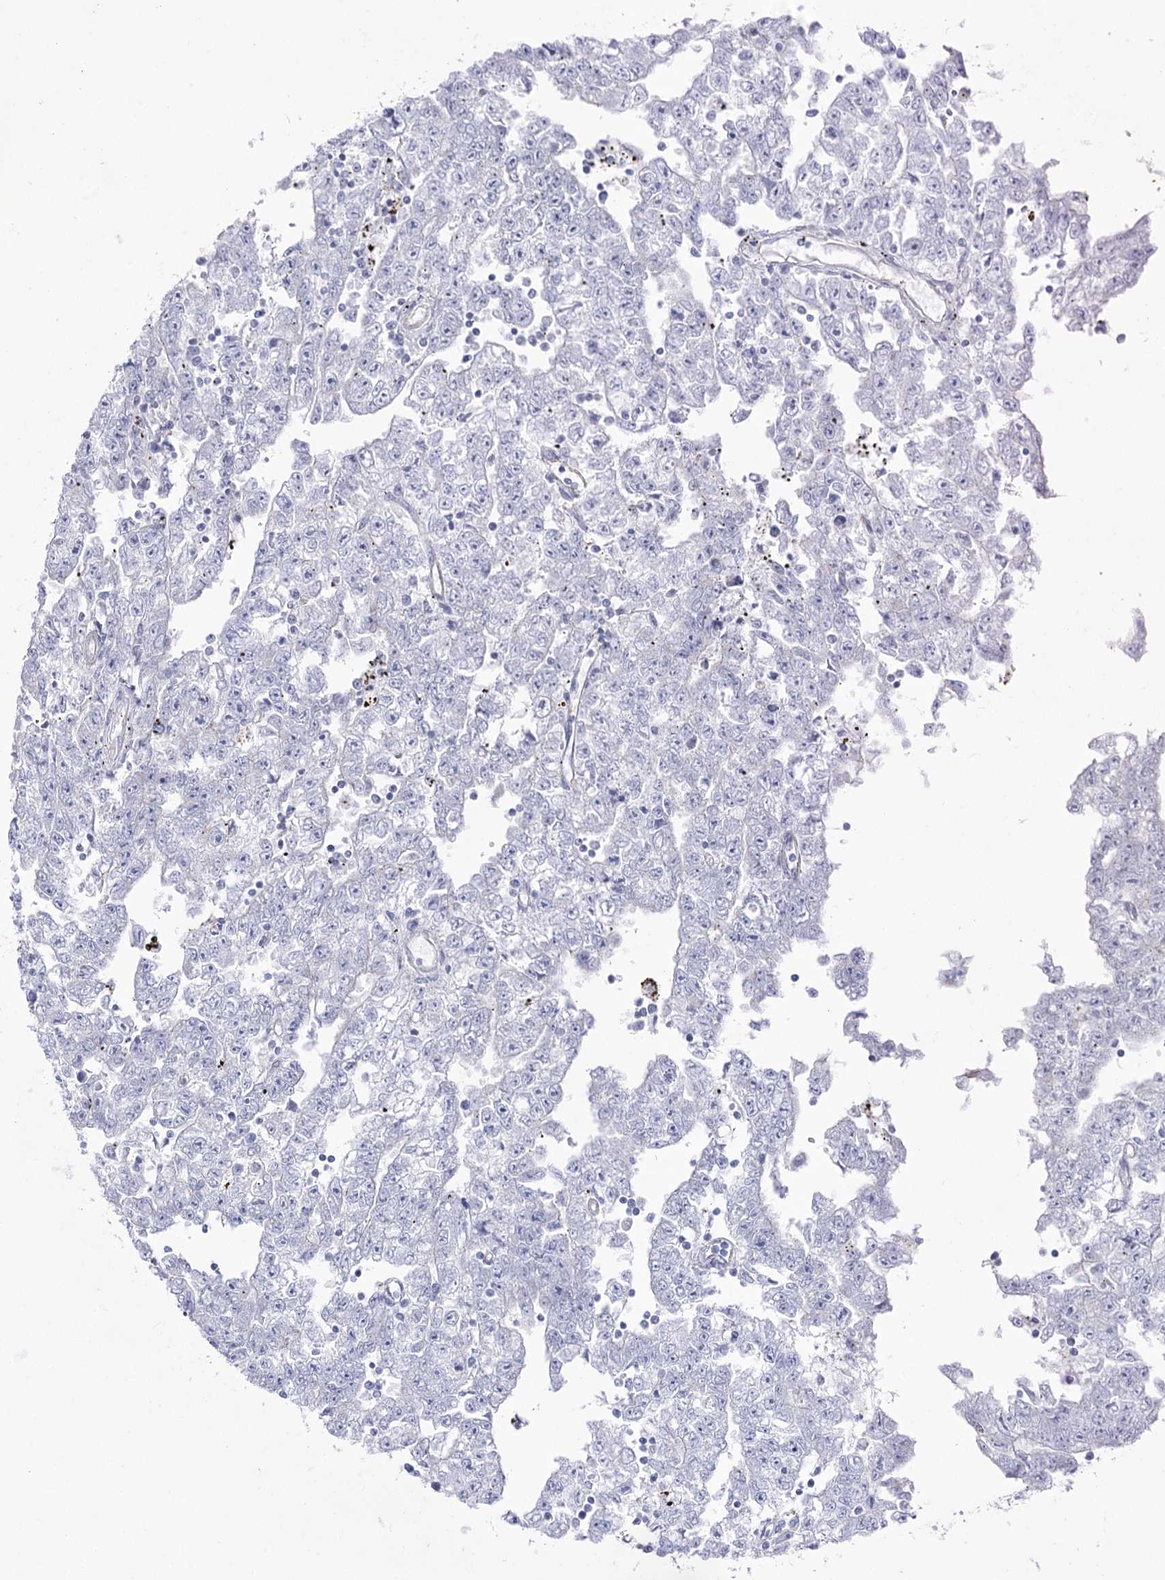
{"staining": {"intensity": "weak", "quantity": "<25%", "location": "cytoplasmic/membranous"}, "tissue": "testis cancer", "cell_type": "Tumor cells", "image_type": "cancer", "snomed": [{"axis": "morphology", "description": "Carcinoma, Embryonal, NOS"}, {"axis": "topography", "description": "Testis"}], "caption": "Human testis cancer (embryonal carcinoma) stained for a protein using immunohistochemistry (IHC) displays no positivity in tumor cells.", "gene": "LDLRAD3", "patient": {"sex": "male", "age": 25}}